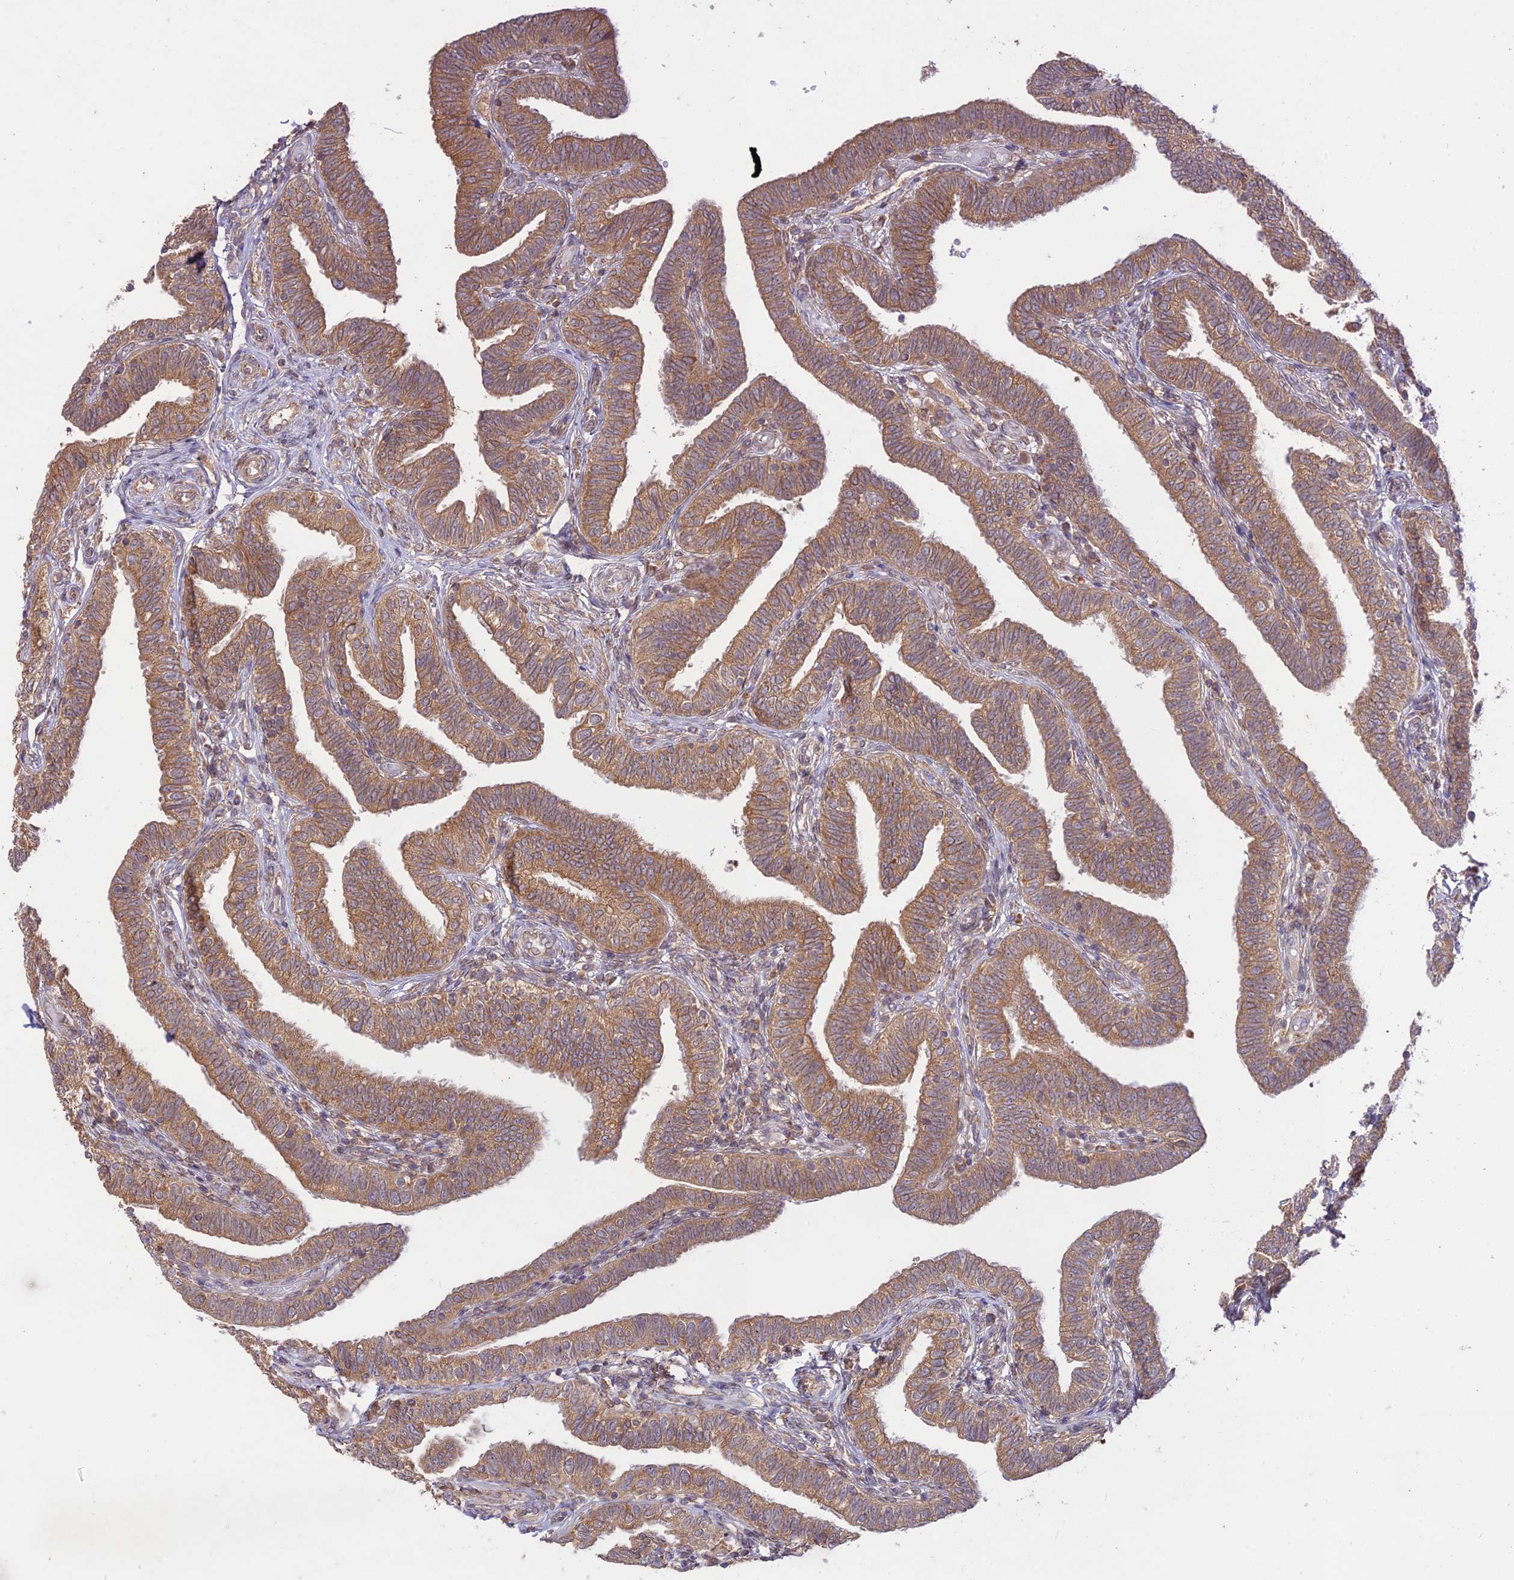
{"staining": {"intensity": "moderate", "quantity": ">75%", "location": "cytoplasmic/membranous"}, "tissue": "fallopian tube", "cell_type": "Glandular cells", "image_type": "normal", "snomed": [{"axis": "morphology", "description": "Normal tissue, NOS"}, {"axis": "topography", "description": "Fallopian tube"}], "caption": "About >75% of glandular cells in benign fallopian tube show moderate cytoplasmic/membranous protein positivity as visualized by brown immunohistochemical staining.", "gene": "TMEM259", "patient": {"sex": "female", "age": 39}}